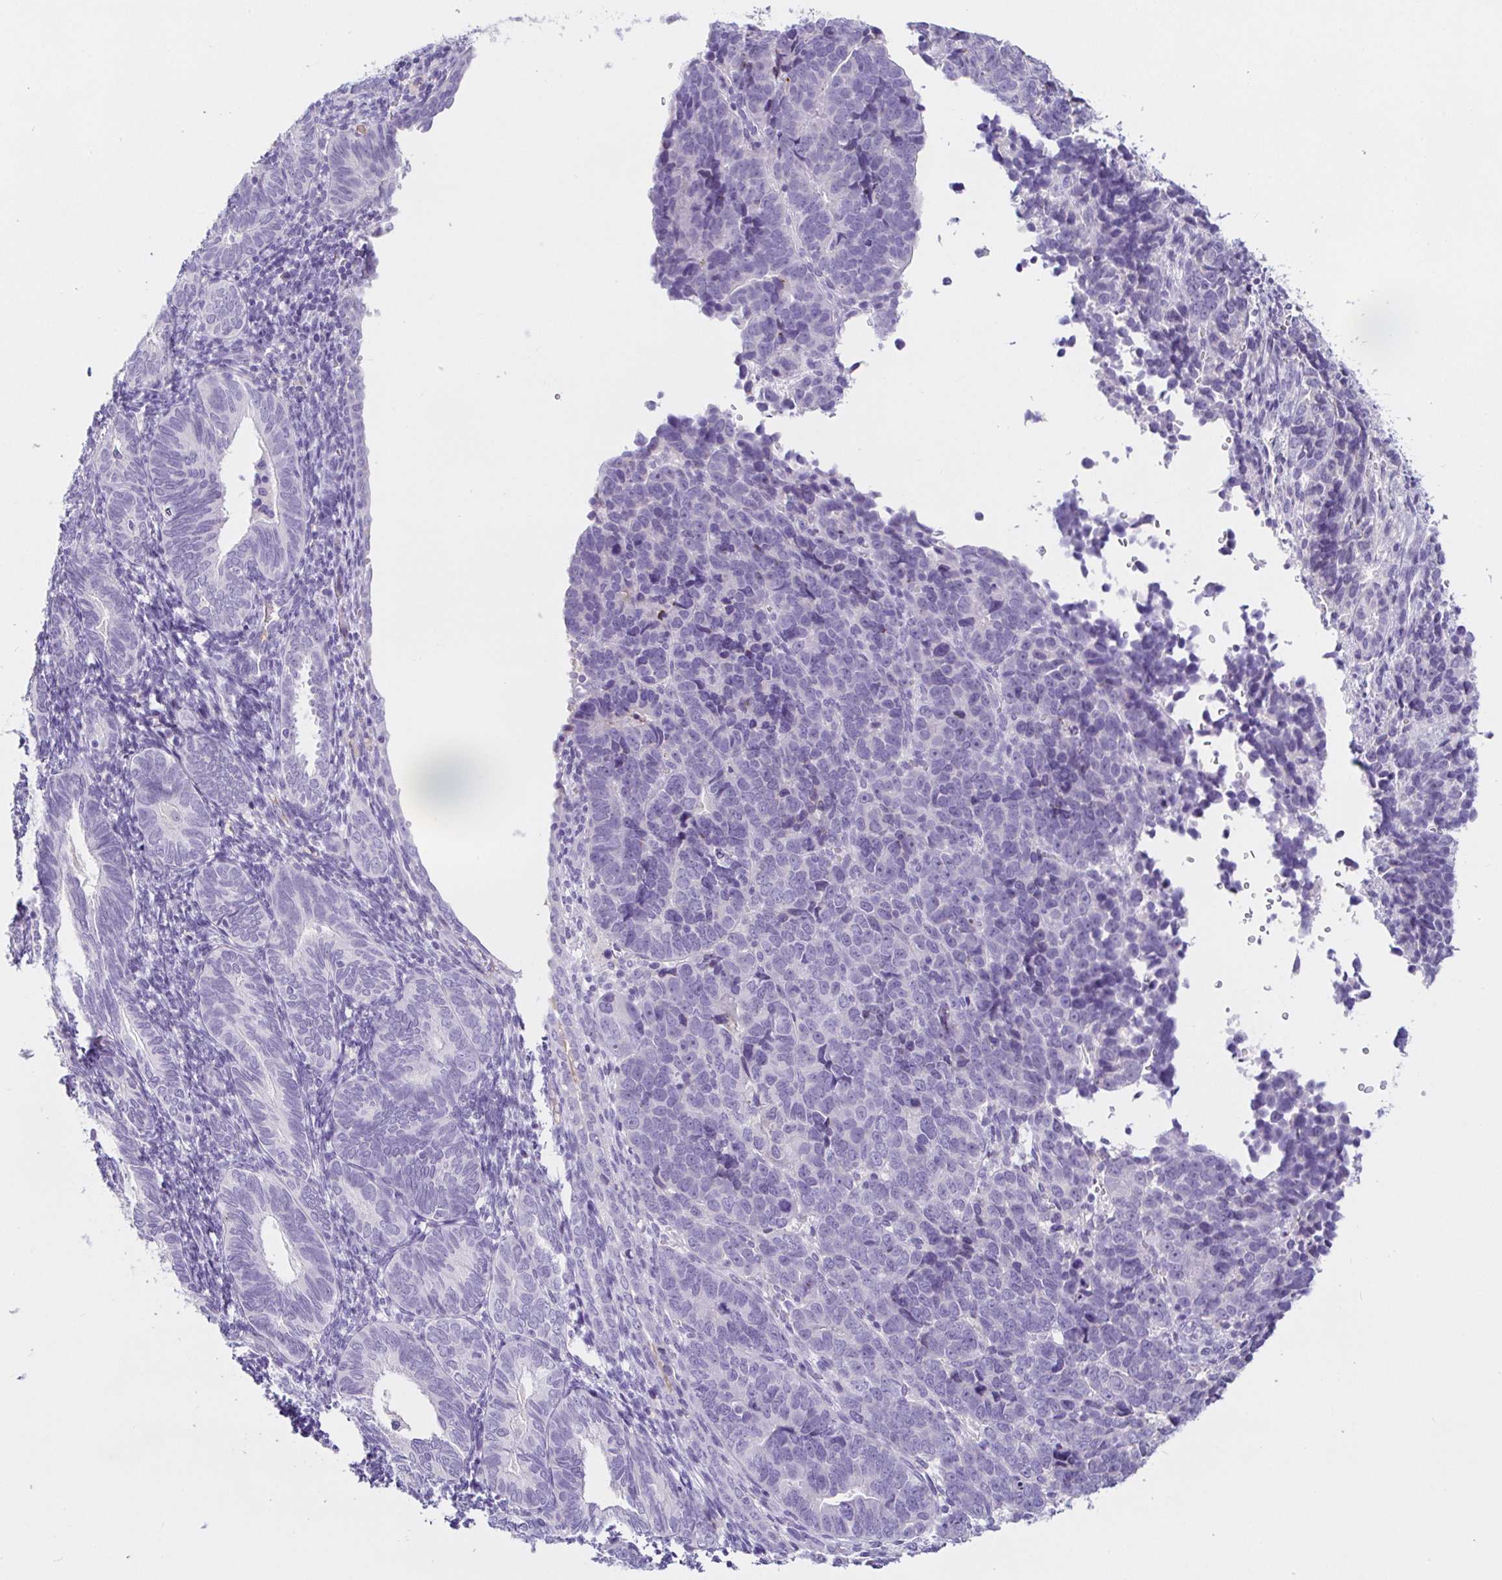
{"staining": {"intensity": "negative", "quantity": "none", "location": "none"}, "tissue": "endometrial cancer", "cell_type": "Tumor cells", "image_type": "cancer", "snomed": [{"axis": "morphology", "description": "Adenocarcinoma, NOS"}, {"axis": "topography", "description": "Endometrium"}], "caption": "Immunohistochemistry (IHC) micrograph of neoplastic tissue: adenocarcinoma (endometrial) stained with DAB (3,3'-diaminobenzidine) shows no significant protein positivity in tumor cells.", "gene": "SAA4", "patient": {"sex": "female", "age": 82}}